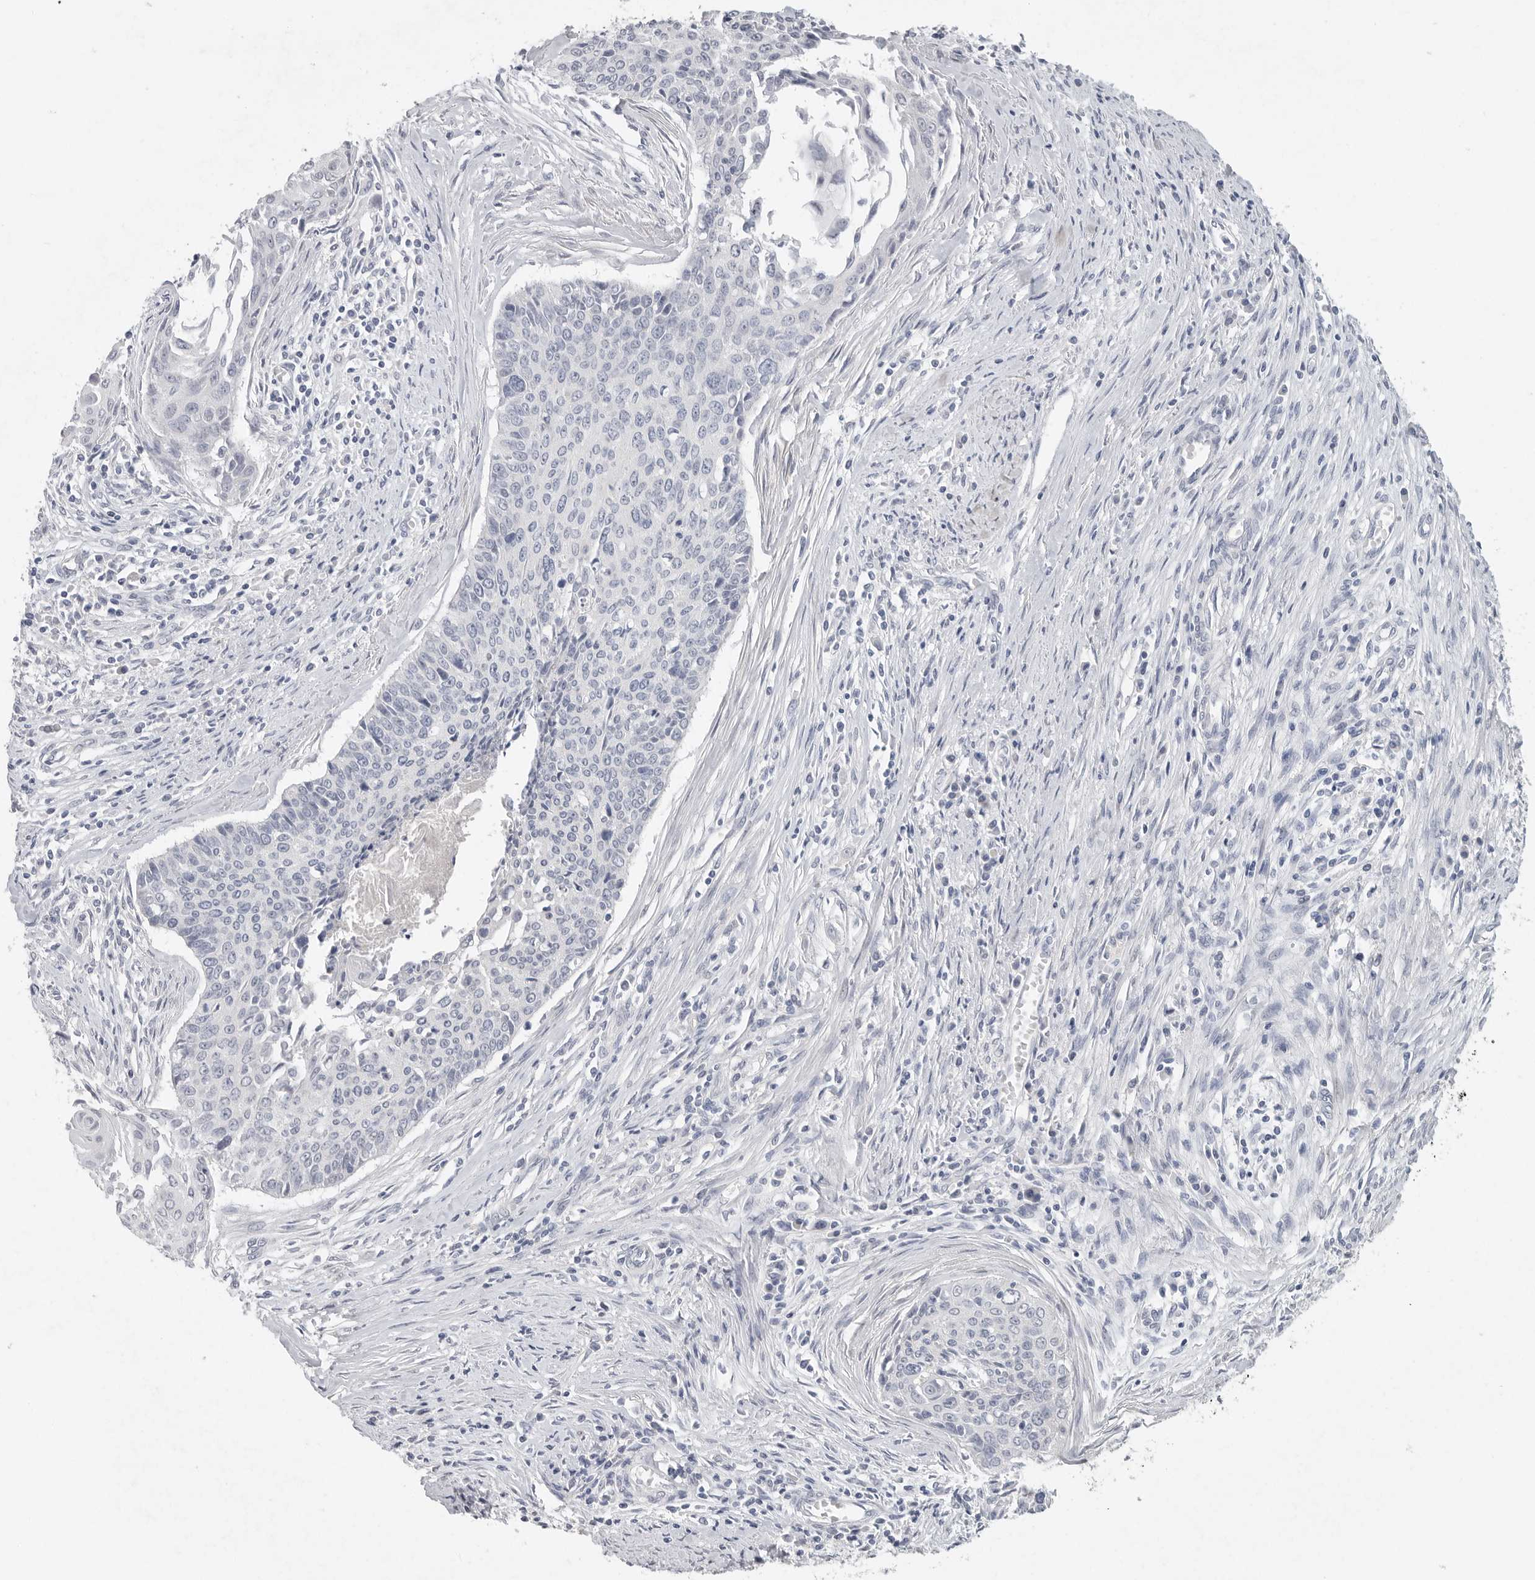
{"staining": {"intensity": "negative", "quantity": "none", "location": "none"}, "tissue": "cervical cancer", "cell_type": "Tumor cells", "image_type": "cancer", "snomed": [{"axis": "morphology", "description": "Squamous cell carcinoma, NOS"}, {"axis": "topography", "description": "Cervix"}], "caption": "This is an immunohistochemistry micrograph of human cervical squamous cell carcinoma. There is no positivity in tumor cells.", "gene": "REG4", "patient": {"sex": "female", "age": 55}}